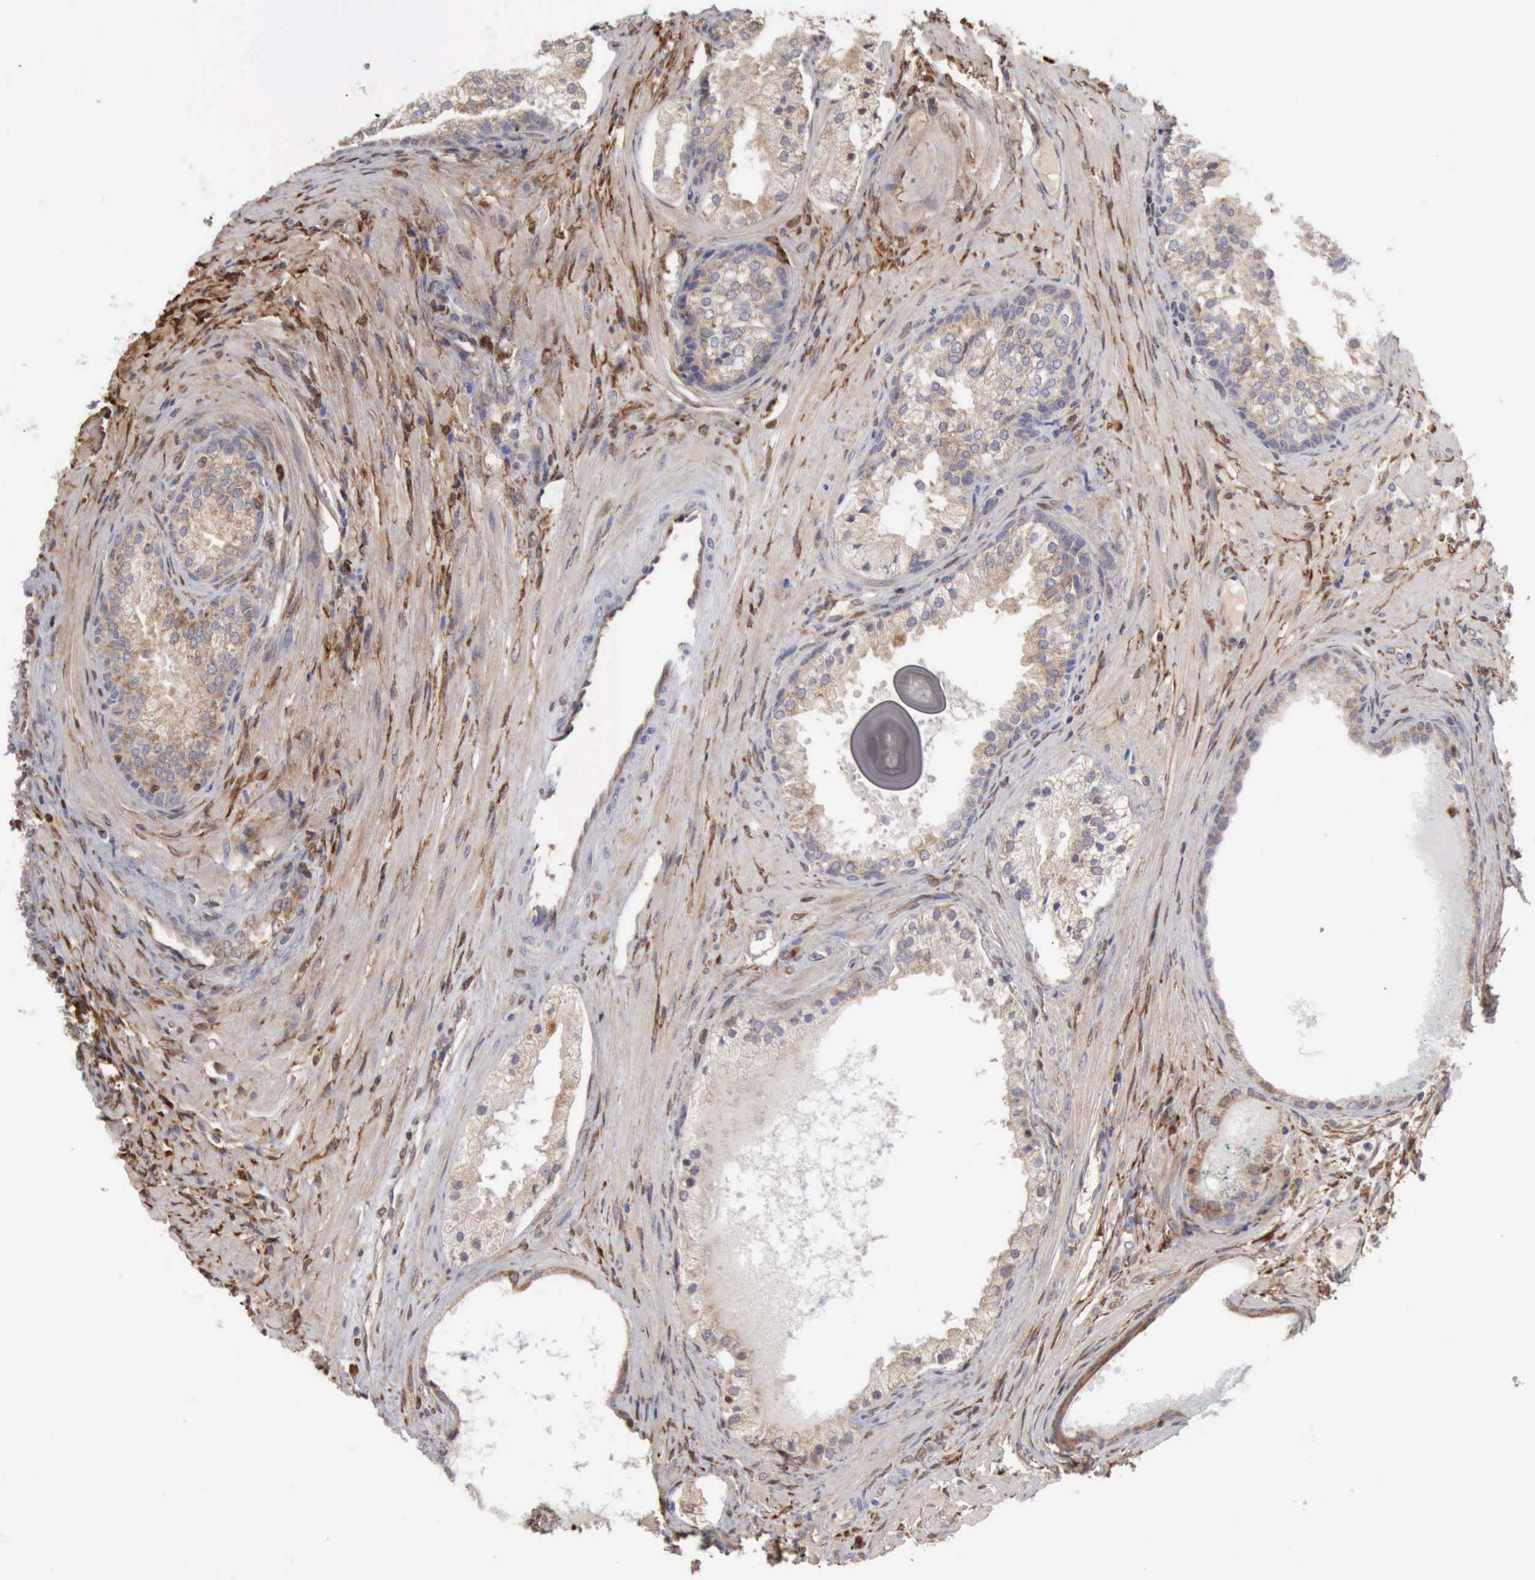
{"staining": {"intensity": "weak", "quantity": ">75%", "location": "cytoplasmic/membranous"}, "tissue": "prostate cancer", "cell_type": "Tumor cells", "image_type": "cancer", "snomed": [{"axis": "morphology", "description": "Adenocarcinoma, Medium grade"}, {"axis": "topography", "description": "Prostate"}], "caption": "A low amount of weak cytoplasmic/membranous positivity is identified in approximately >75% of tumor cells in prostate adenocarcinoma (medium-grade) tissue.", "gene": "APOL2", "patient": {"sex": "male", "age": 70}}